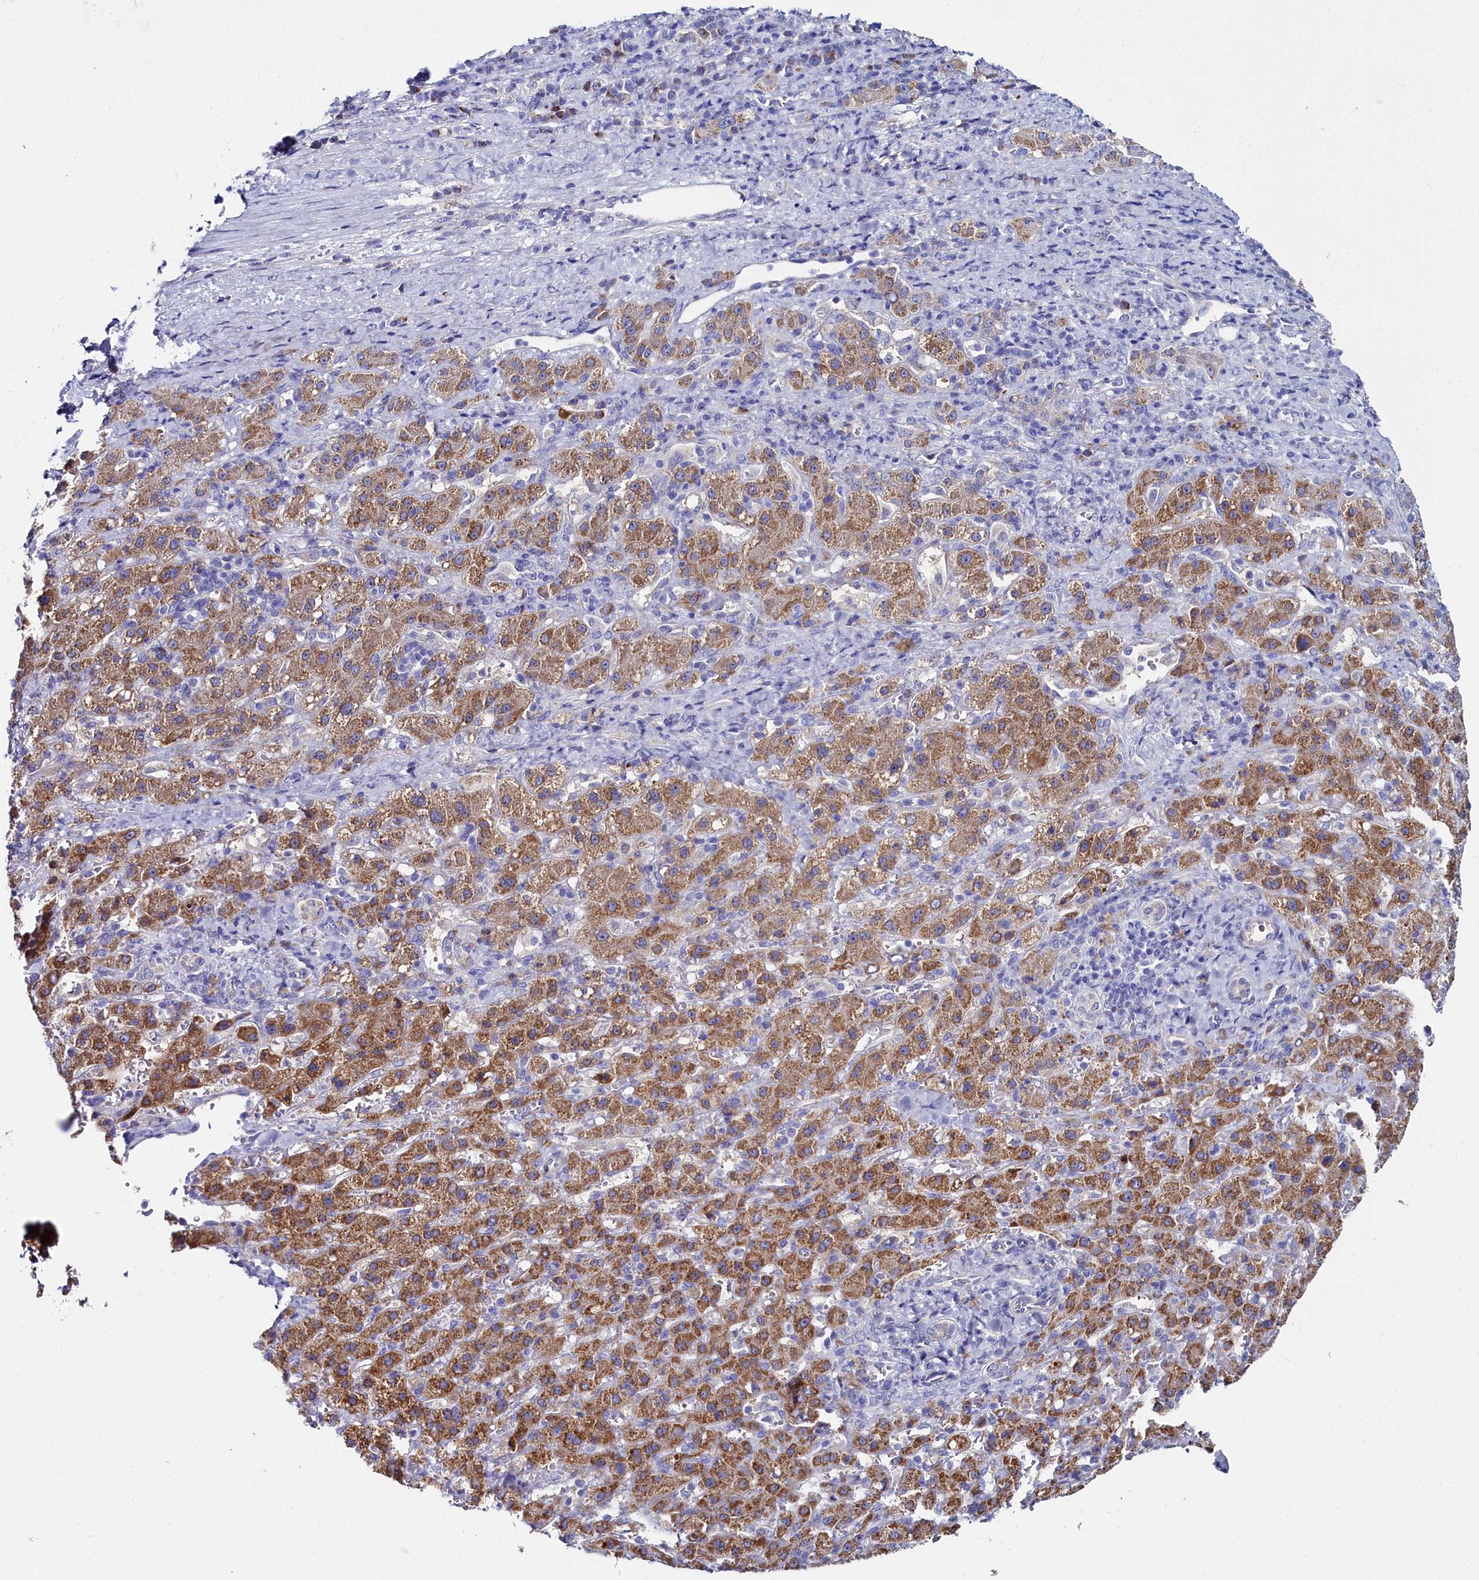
{"staining": {"intensity": "moderate", "quantity": ">75%", "location": "cytoplasmic/membranous"}, "tissue": "liver cancer", "cell_type": "Tumor cells", "image_type": "cancer", "snomed": [{"axis": "morphology", "description": "Carcinoma, Hepatocellular, NOS"}, {"axis": "topography", "description": "Liver"}], "caption": "Immunohistochemistry (DAB (3,3'-diaminobenzidine)) staining of human liver cancer exhibits moderate cytoplasmic/membranous protein expression in approximately >75% of tumor cells.", "gene": "SLC49A3", "patient": {"sex": "female", "age": 58}}